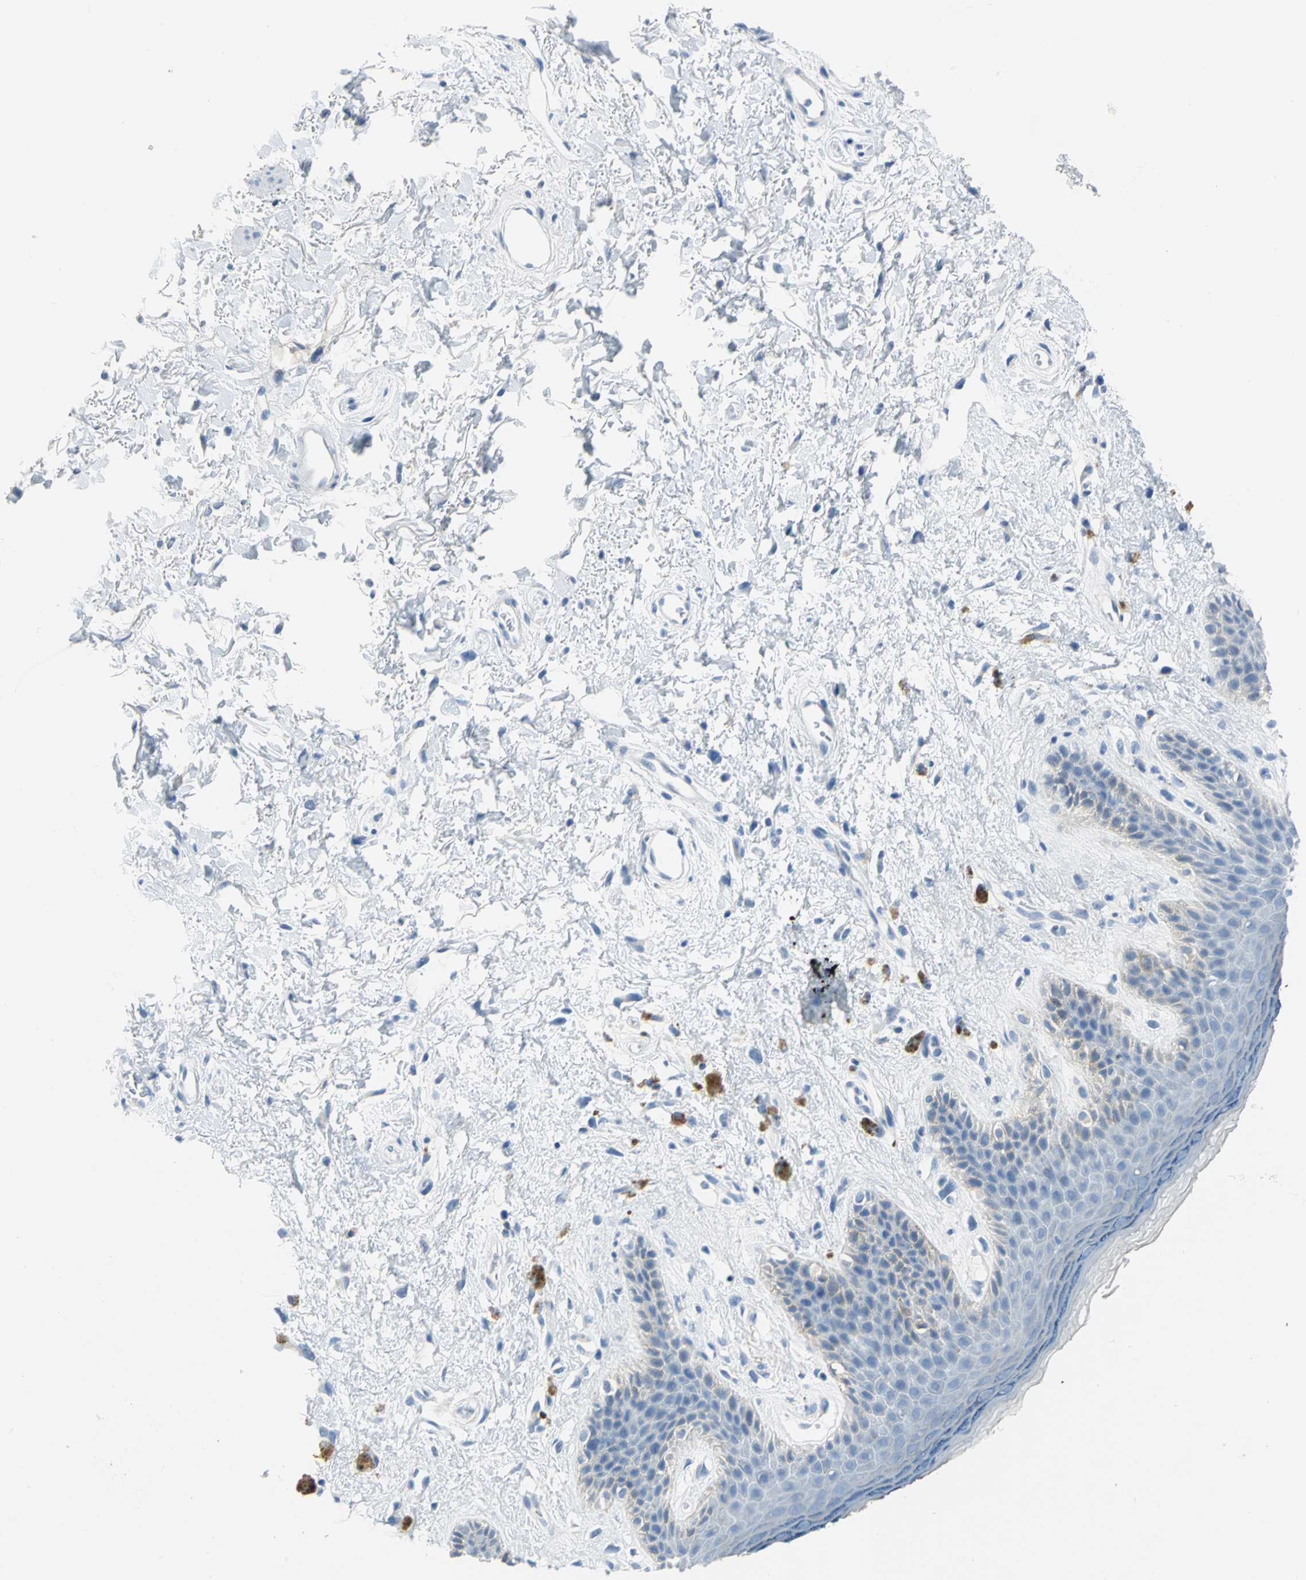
{"staining": {"intensity": "negative", "quantity": "none", "location": "none"}, "tissue": "skin", "cell_type": "Epidermal cells", "image_type": "normal", "snomed": [{"axis": "morphology", "description": "Normal tissue, NOS"}, {"axis": "topography", "description": "Anal"}], "caption": "Immunohistochemistry (IHC) photomicrograph of unremarkable human skin stained for a protein (brown), which displays no staining in epidermal cells. (Brightfield microscopy of DAB immunohistochemistry (IHC) at high magnification).", "gene": "PKLR", "patient": {"sex": "female", "age": 46}}